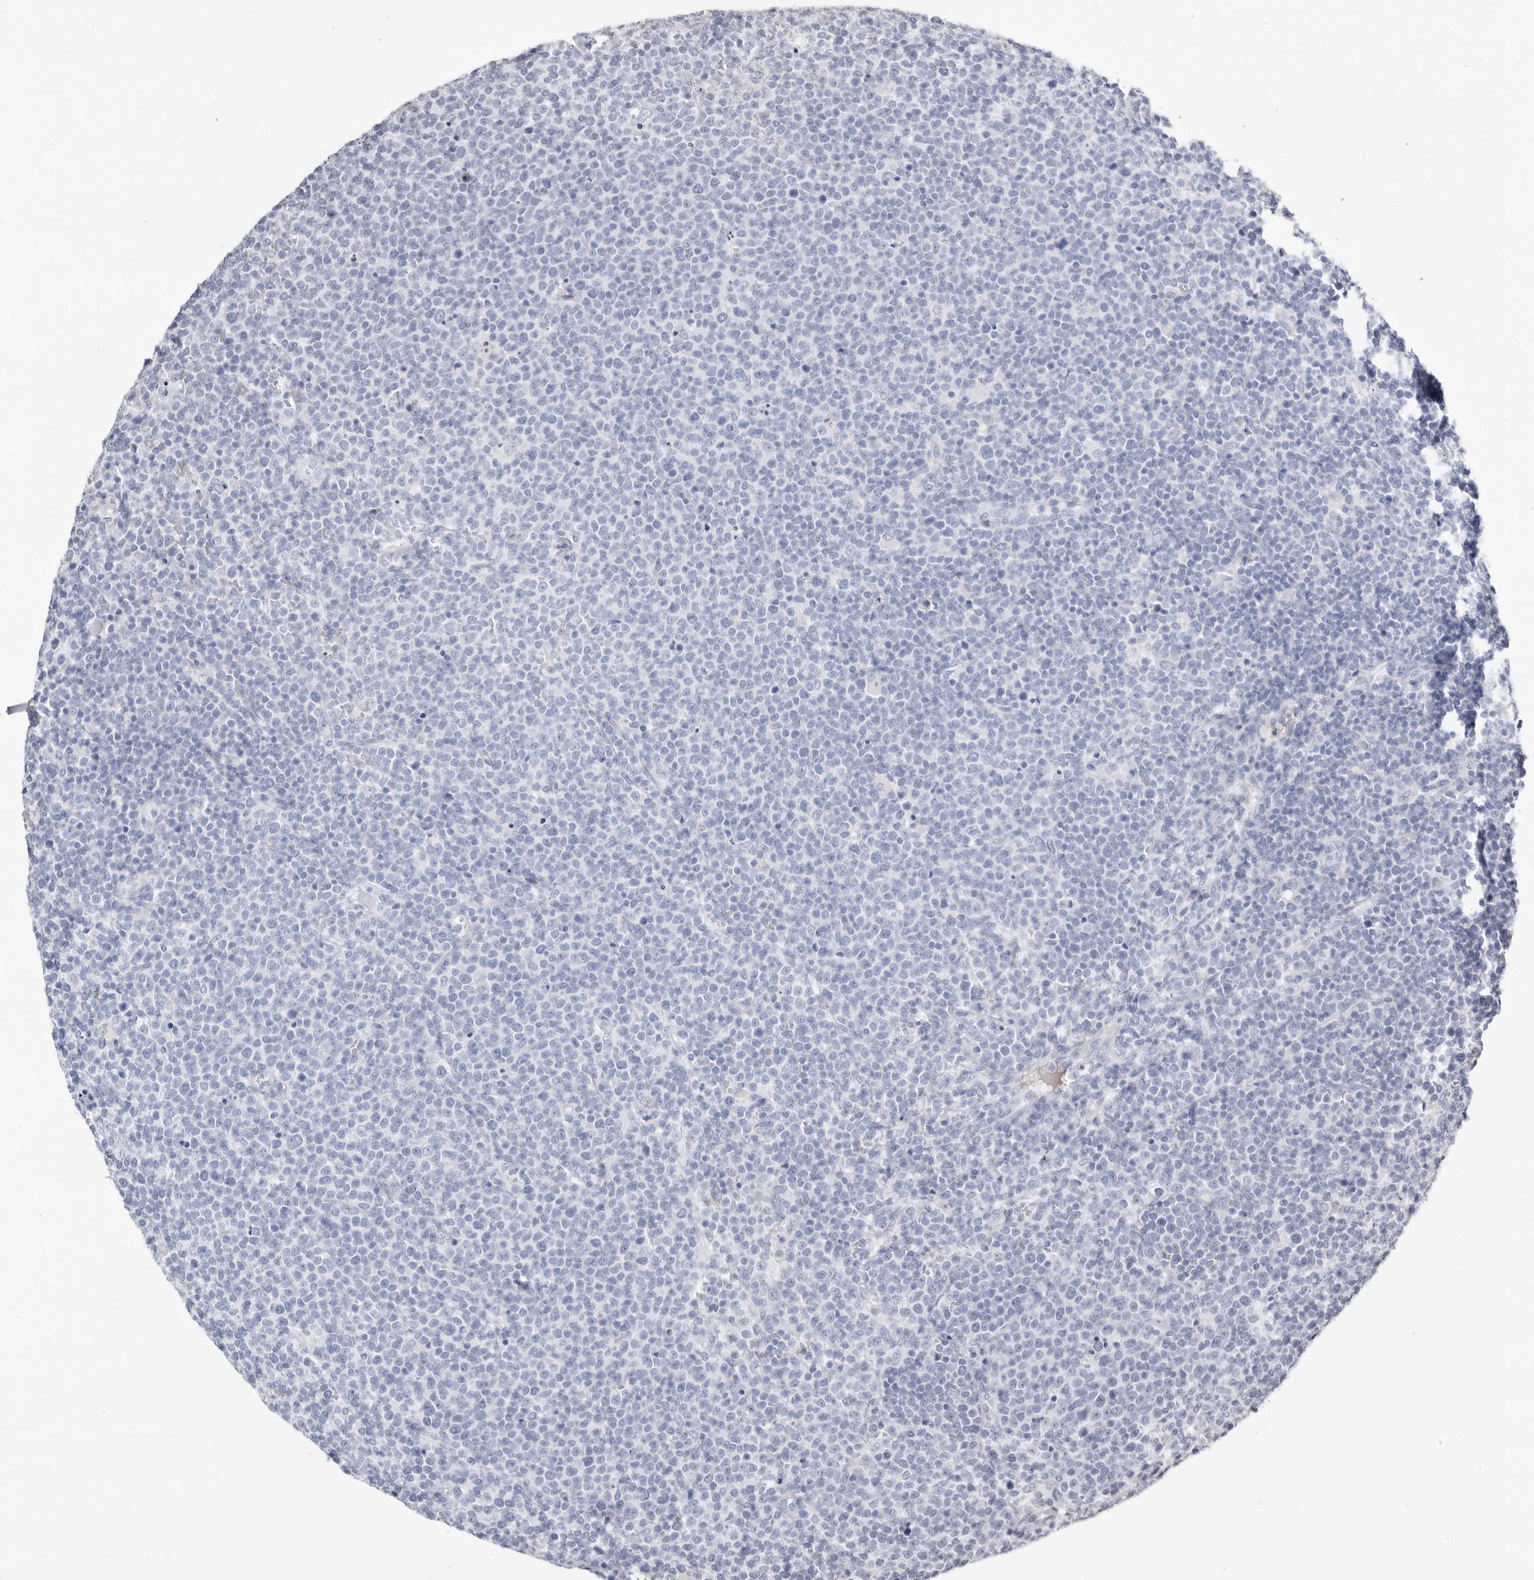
{"staining": {"intensity": "negative", "quantity": "none", "location": "none"}, "tissue": "lymphoma", "cell_type": "Tumor cells", "image_type": "cancer", "snomed": [{"axis": "morphology", "description": "Malignant lymphoma, non-Hodgkin's type, High grade"}, {"axis": "topography", "description": "Lymph node"}], "caption": "This is a histopathology image of IHC staining of lymphoma, which shows no positivity in tumor cells.", "gene": "LPO", "patient": {"sex": "male", "age": 61}}